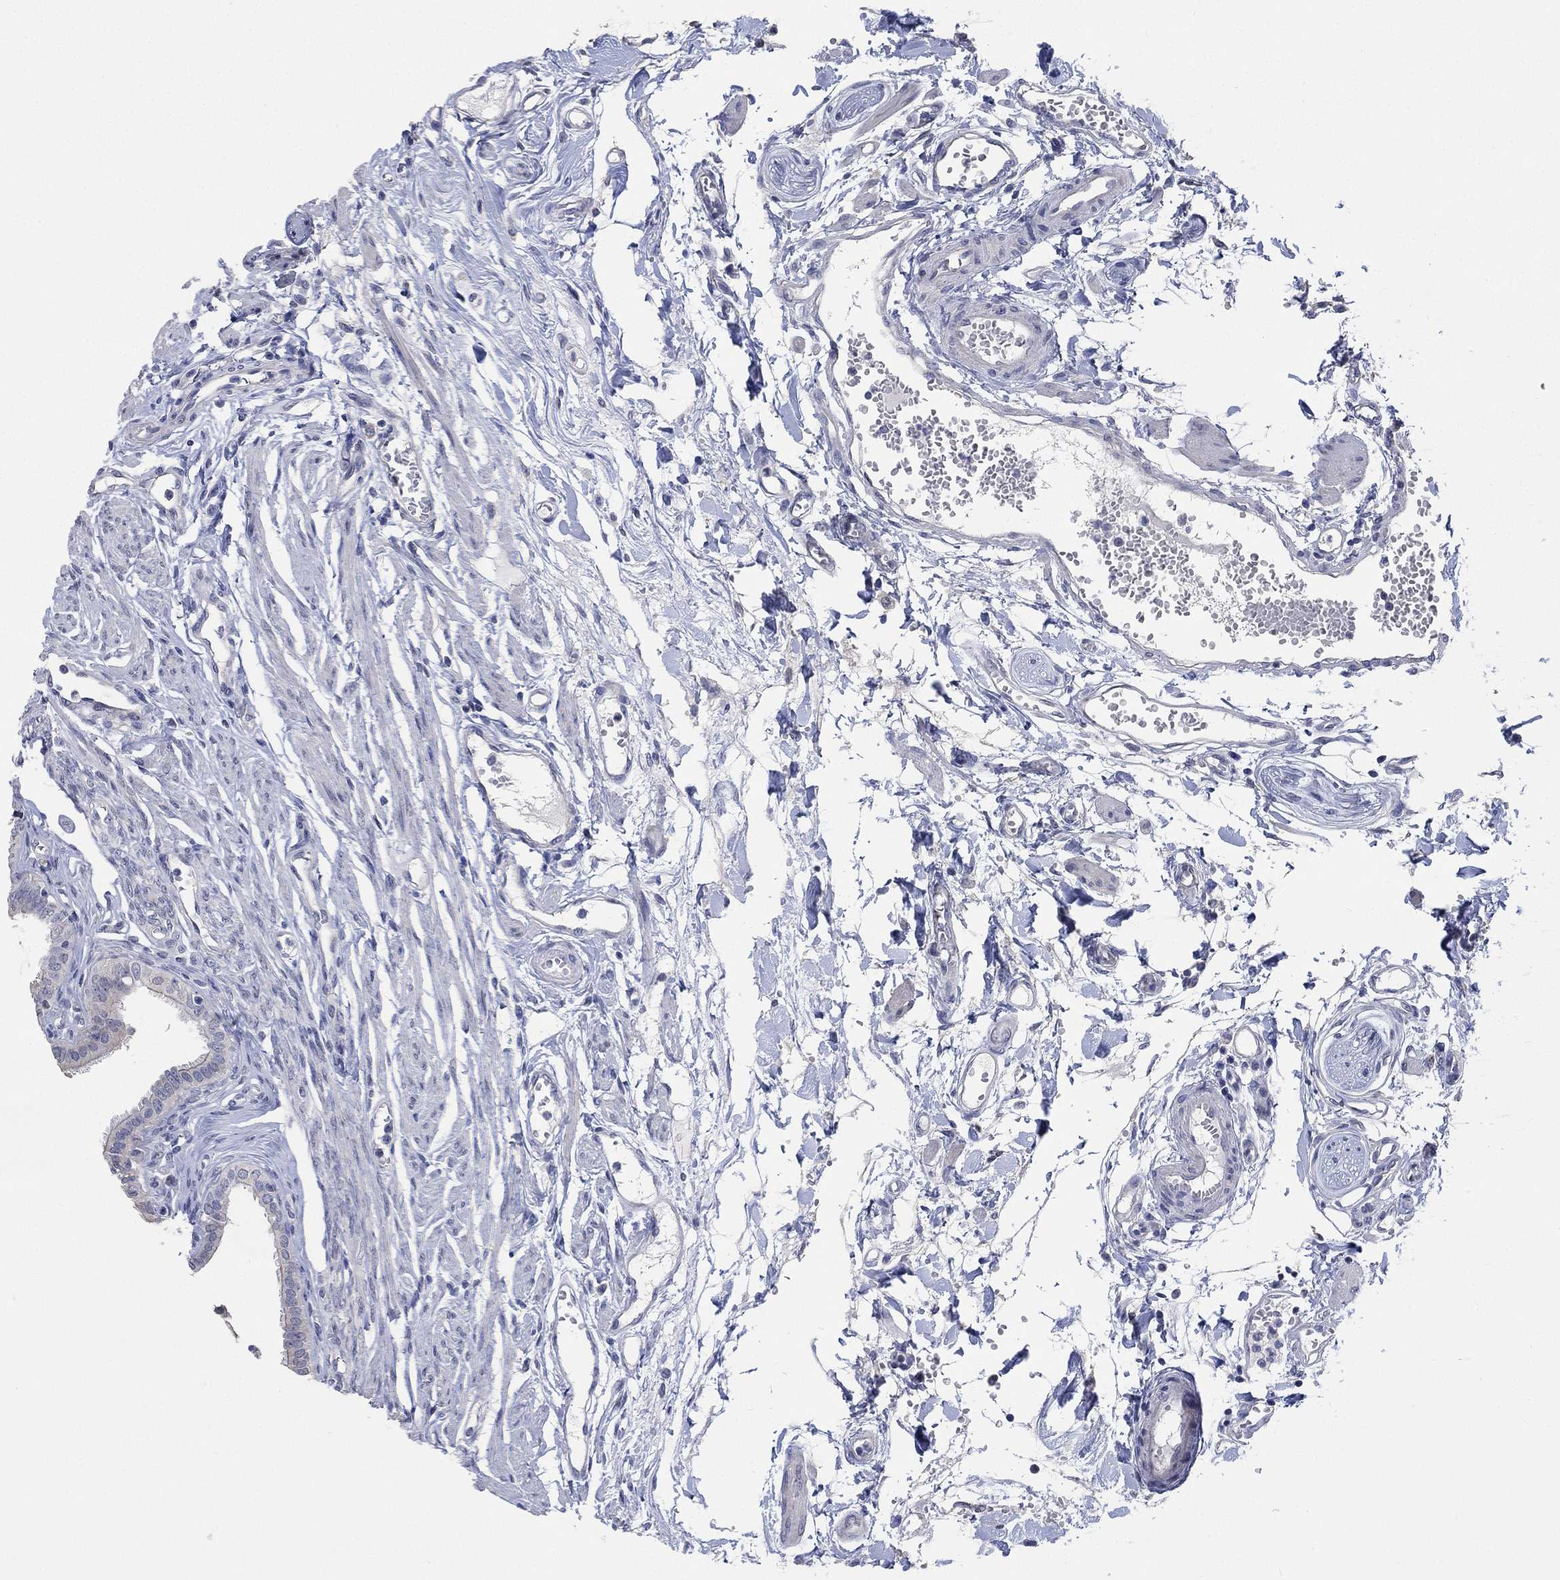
{"staining": {"intensity": "weak", "quantity": "<25%", "location": "cytoplasmic/membranous"}, "tissue": "fallopian tube", "cell_type": "Glandular cells", "image_type": "normal", "snomed": [{"axis": "morphology", "description": "Normal tissue, NOS"}, {"axis": "morphology", "description": "Carcinoma, endometroid"}, {"axis": "topography", "description": "Fallopian tube"}, {"axis": "topography", "description": "Ovary"}], "caption": "Immunohistochemical staining of unremarkable fallopian tube shows no significant staining in glandular cells.", "gene": "PNMA5", "patient": {"sex": "female", "age": 42}}